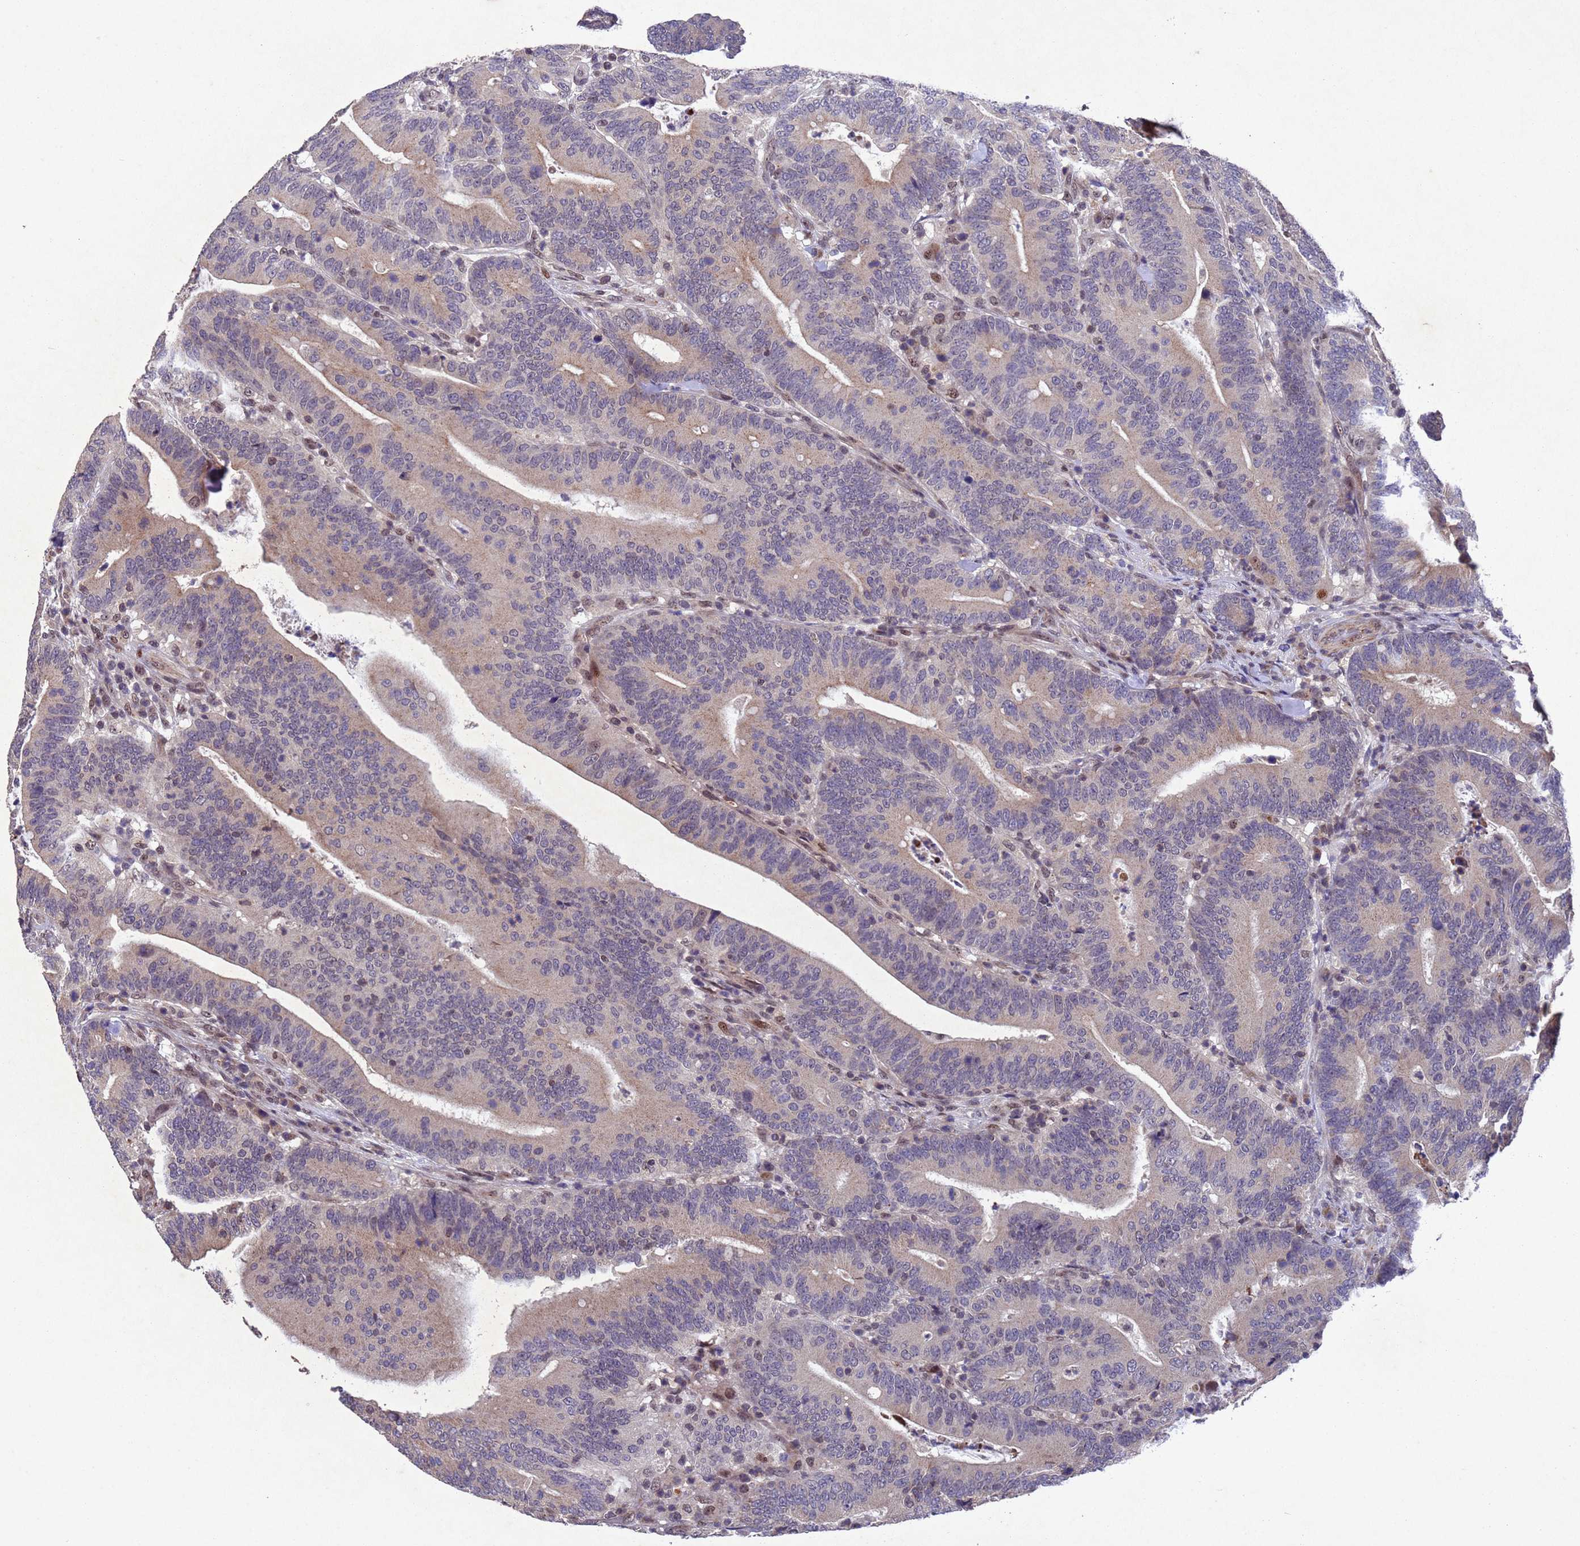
{"staining": {"intensity": "weak", "quantity": ">75%", "location": "cytoplasmic/membranous"}, "tissue": "colorectal cancer", "cell_type": "Tumor cells", "image_type": "cancer", "snomed": [{"axis": "morphology", "description": "Adenocarcinoma, NOS"}, {"axis": "topography", "description": "Colon"}], "caption": "Immunohistochemical staining of human colorectal cancer (adenocarcinoma) displays weak cytoplasmic/membranous protein expression in approximately >75% of tumor cells.", "gene": "TBK1", "patient": {"sex": "female", "age": 66}}